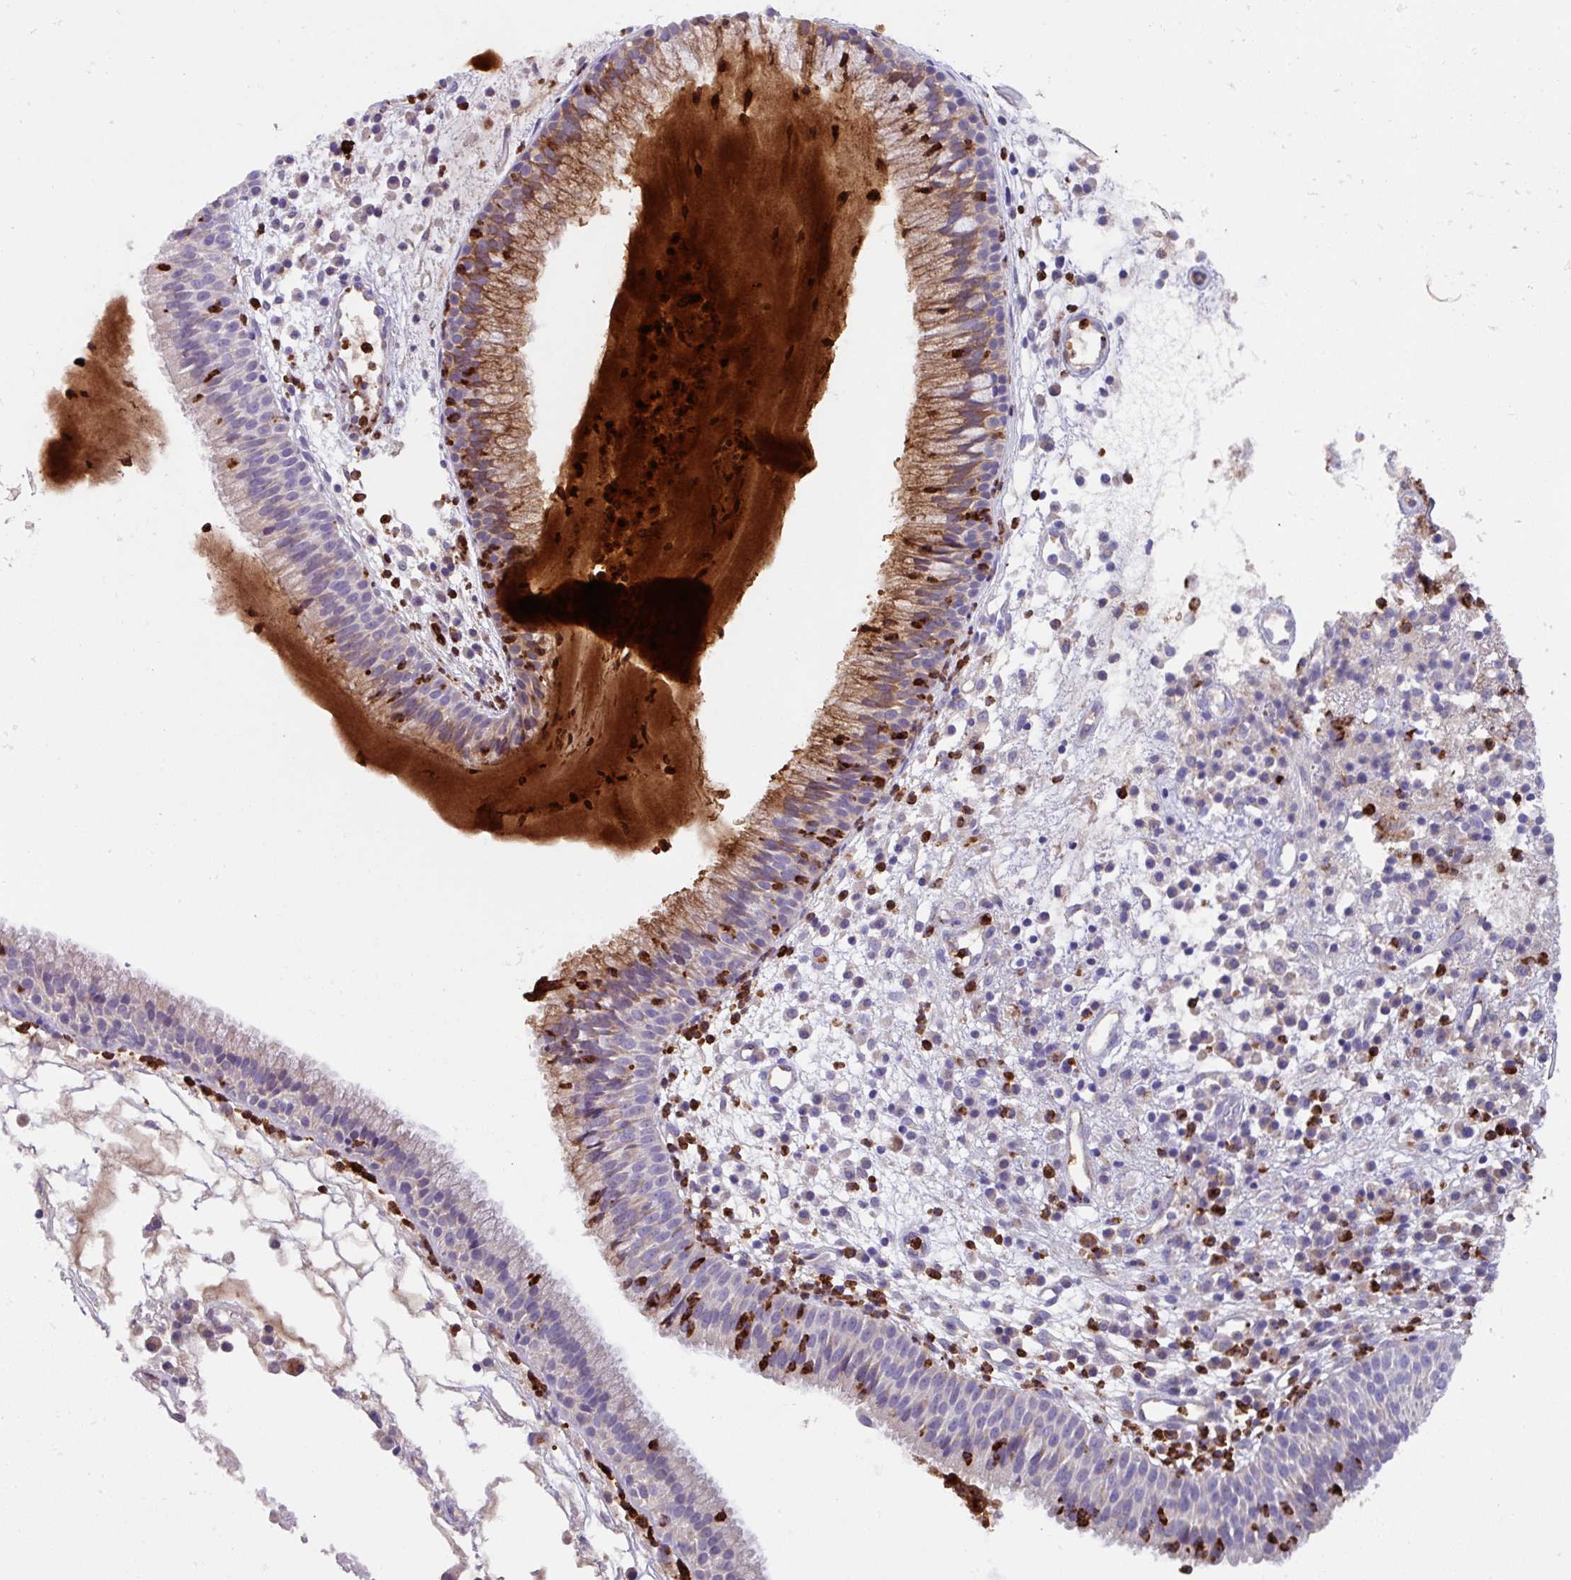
{"staining": {"intensity": "moderate", "quantity": "25%-75%", "location": "cytoplasmic/membranous"}, "tissue": "nasopharynx", "cell_type": "Respiratory epithelial cells", "image_type": "normal", "snomed": [{"axis": "morphology", "description": "Normal tissue, NOS"}, {"axis": "topography", "description": "Nasopharynx"}], "caption": "Protein staining of unremarkable nasopharynx shows moderate cytoplasmic/membranous positivity in approximately 25%-75% of respiratory epithelial cells.", "gene": "CRISP3", "patient": {"sex": "male", "age": 21}}